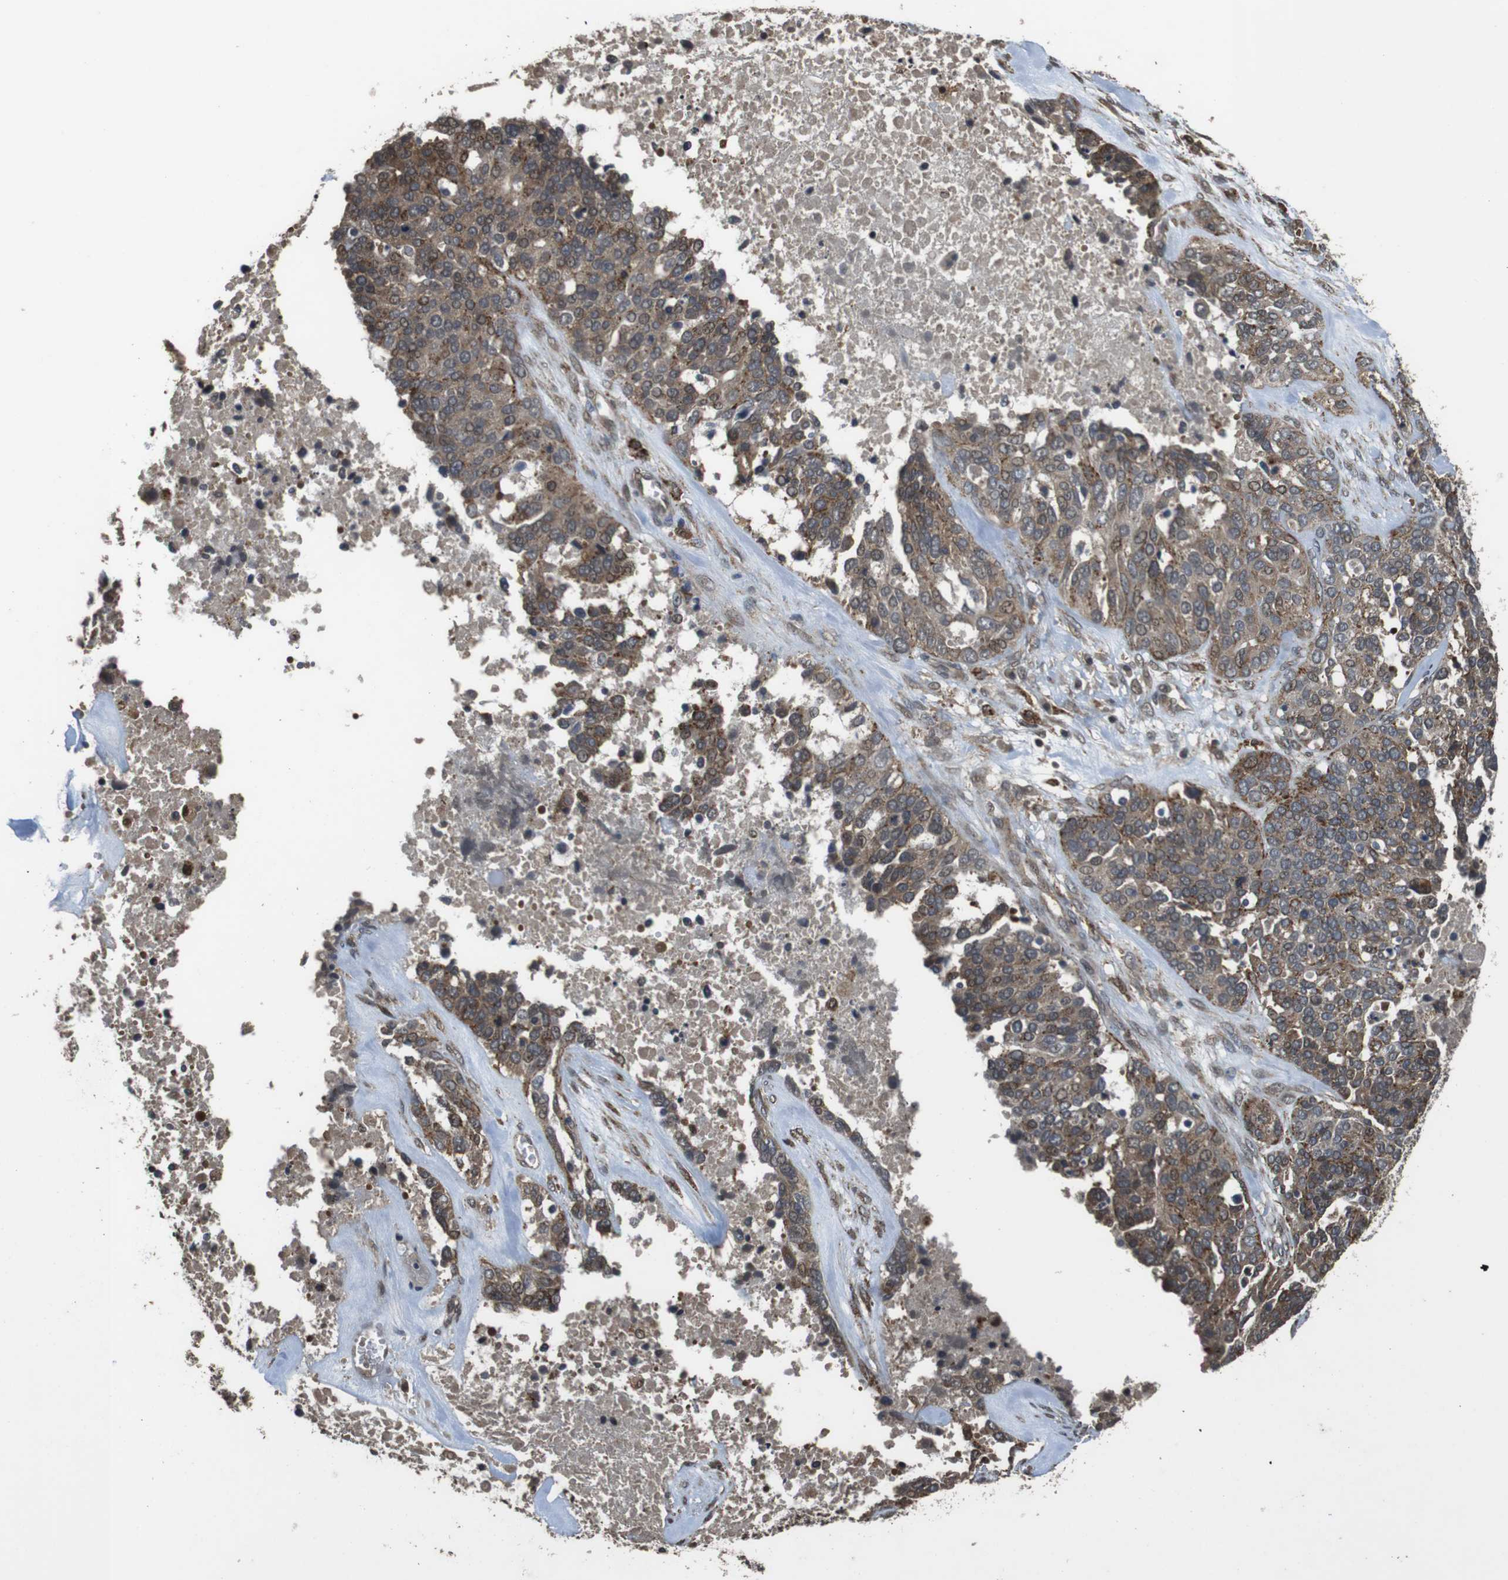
{"staining": {"intensity": "moderate", "quantity": "25%-75%", "location": "cytoplasmic/membranous,nuclear"}, "tissue": "ovarian cancer", "cell_type": "Tumor cells", "image_type": "cancer", "snomed": [{"axis": "morphology", "description": "Cystadenocarcinoma, serous, NOS"}, {"axis": "topography", "description": "Ovary"}], "caption": "Moderate cytoplasmic/membranous and nuclear staining for a protein is identified in approximately 25%-75% of tumor cells of serous cystadenocarcinoma (ovarian) using IHC.", "gene": "FZD10", "patient": {"sex": "female", "age": 44}}